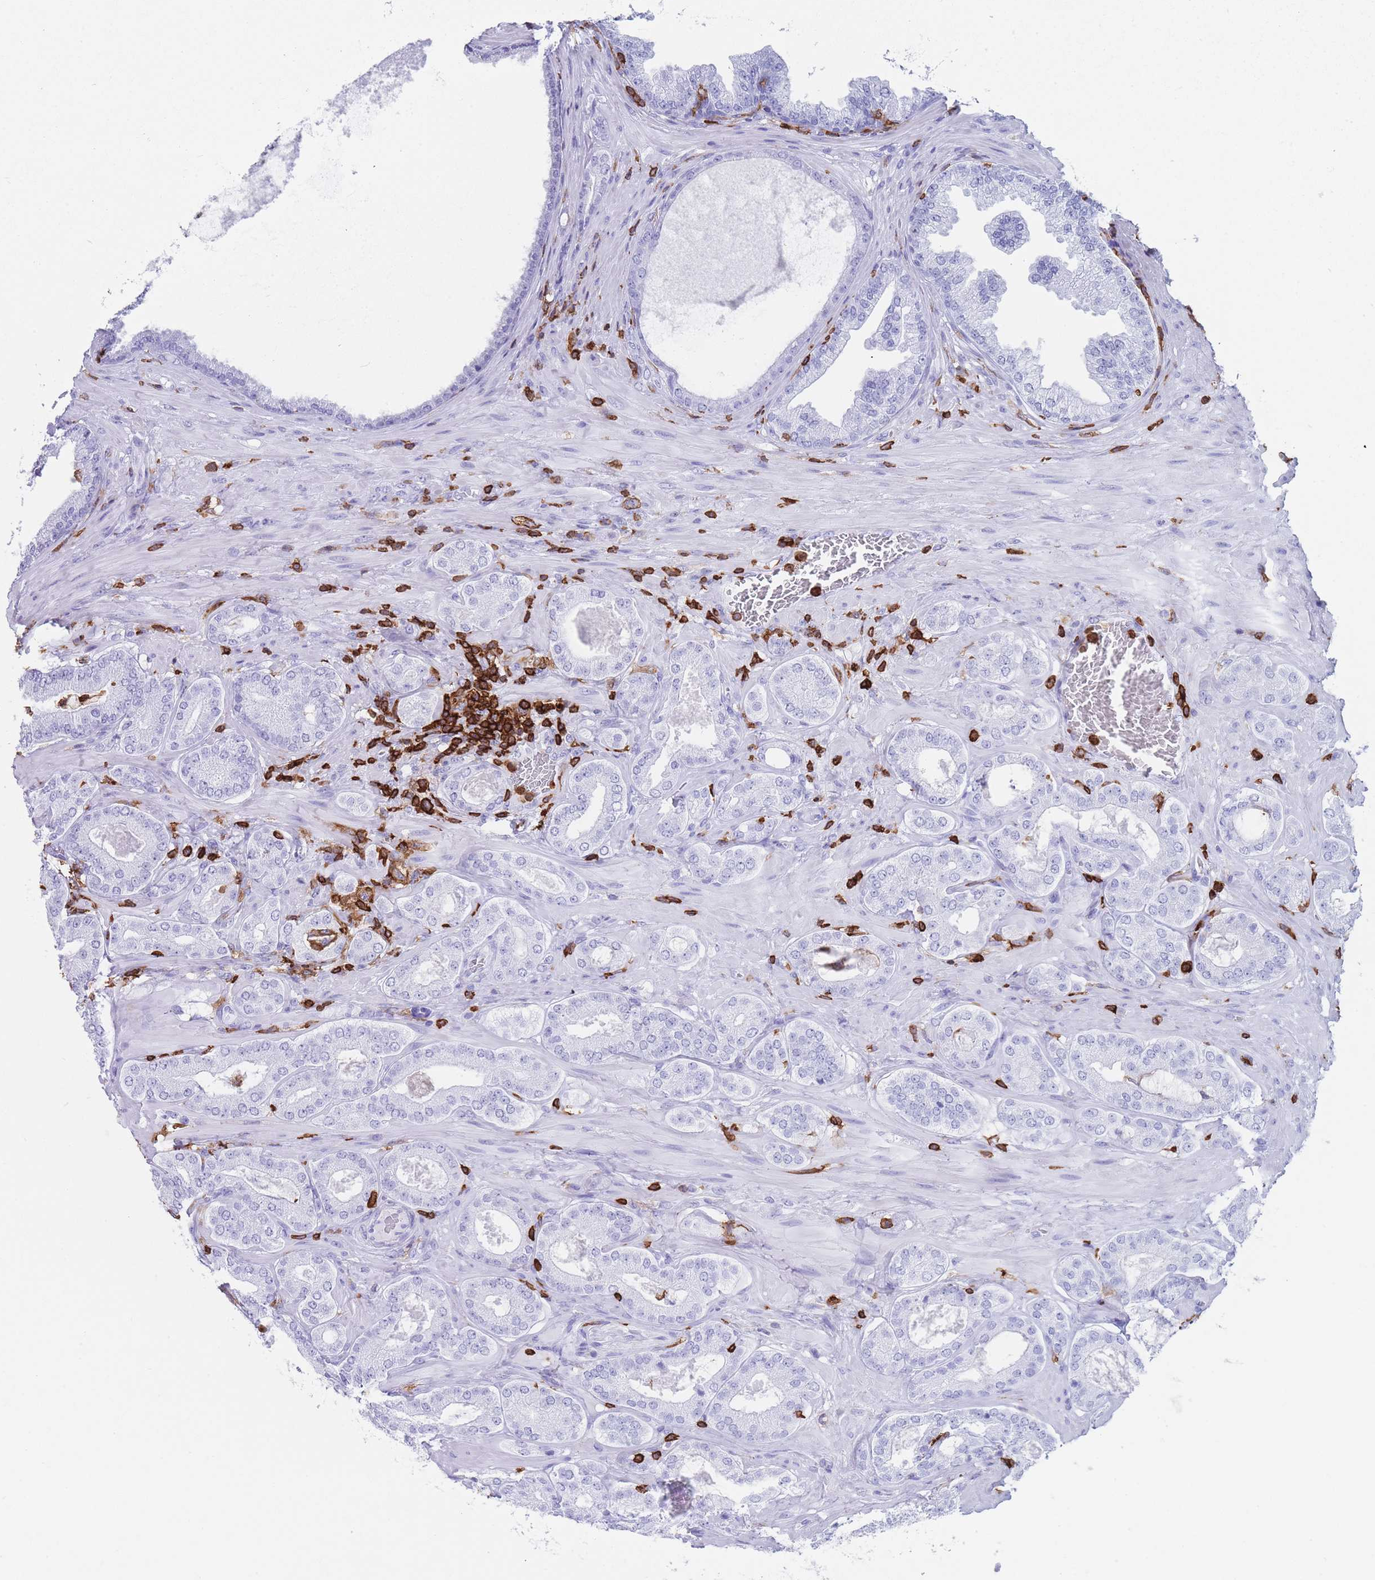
{"staining": {"intensity": "negative", "quantity": "none", "location": "none"}, "tissue": "prostate cancer", "cell_type": "Tumor cells", "image_type": "cancer", "snomed": [{"axis": "morphology", "description": "Adenocarcinoma, Low grade"}, {"axis": "topography", "description": "Prostate"}], "caption": "Tumor cells show no significant positivity in prostate adenocarcinoma (low-grade). (DAB (3,3'-diaminobenzidine) immunohistochemistry with hematoxylin counter stain).", "gene": "CORO1A", "patient": {"sex": "male", "age": 63}}